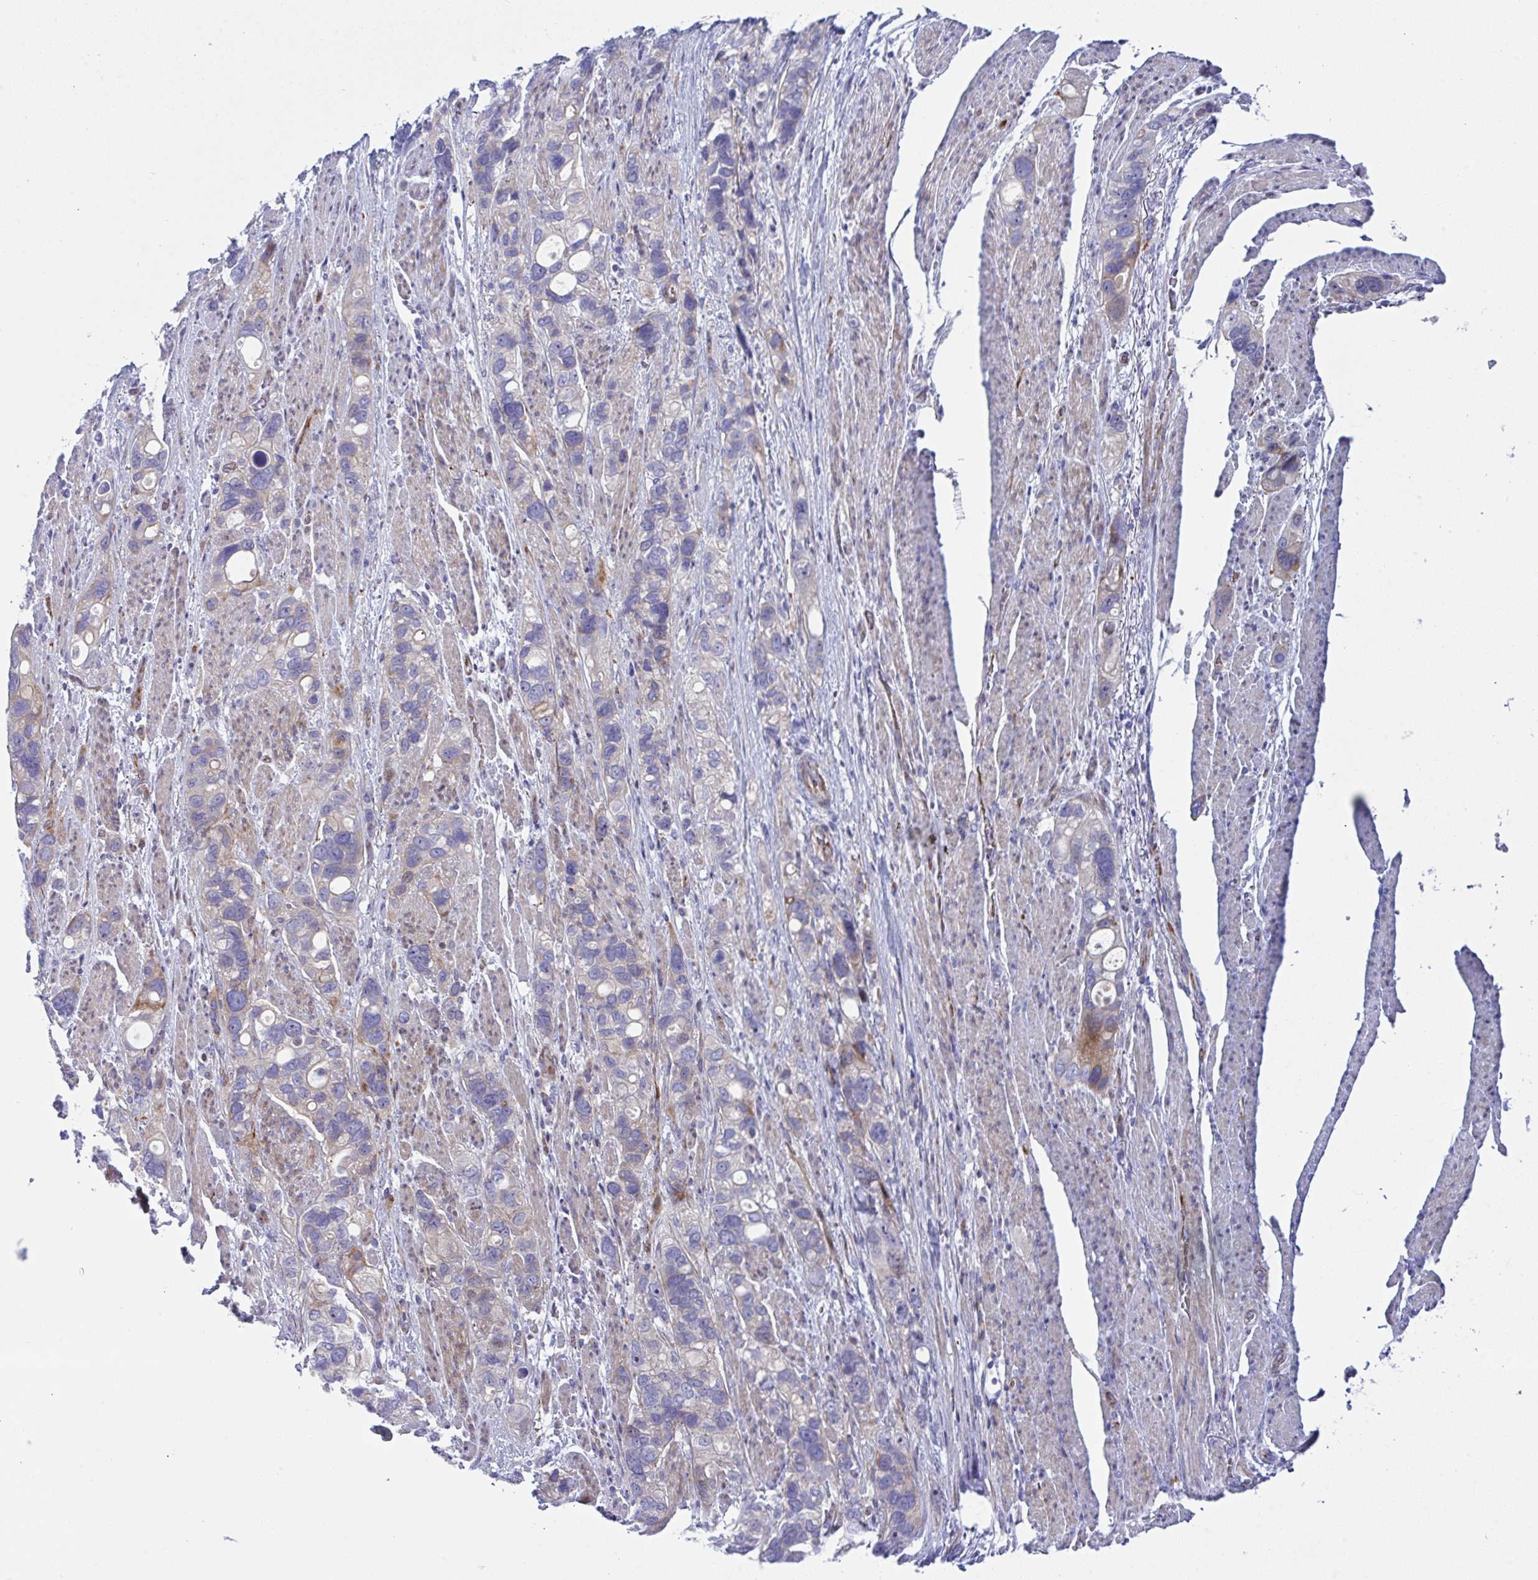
{"staining": {"intensity": "negative", "quantity": "none", "location": "none"}, "tissue": "stomach cancer", "cell_type": "Tumor cells", "image_type": "cancer", "snomed": [{"axis": "morphology", "description": "Adenocarcinoma, NOS"}, {"axis": "topography", "description": "Stomach, upper"}], "caption": "Stomach adenocarcinoma was stained to show a protein in brown. There is no significant positivity in tumor cells. The staining is performed using DAB brown chromogen with nuclei counter-stained in using hematoxylin.", "gene": "ZNF713", "patient": {"sex": "female", "age": 81}}